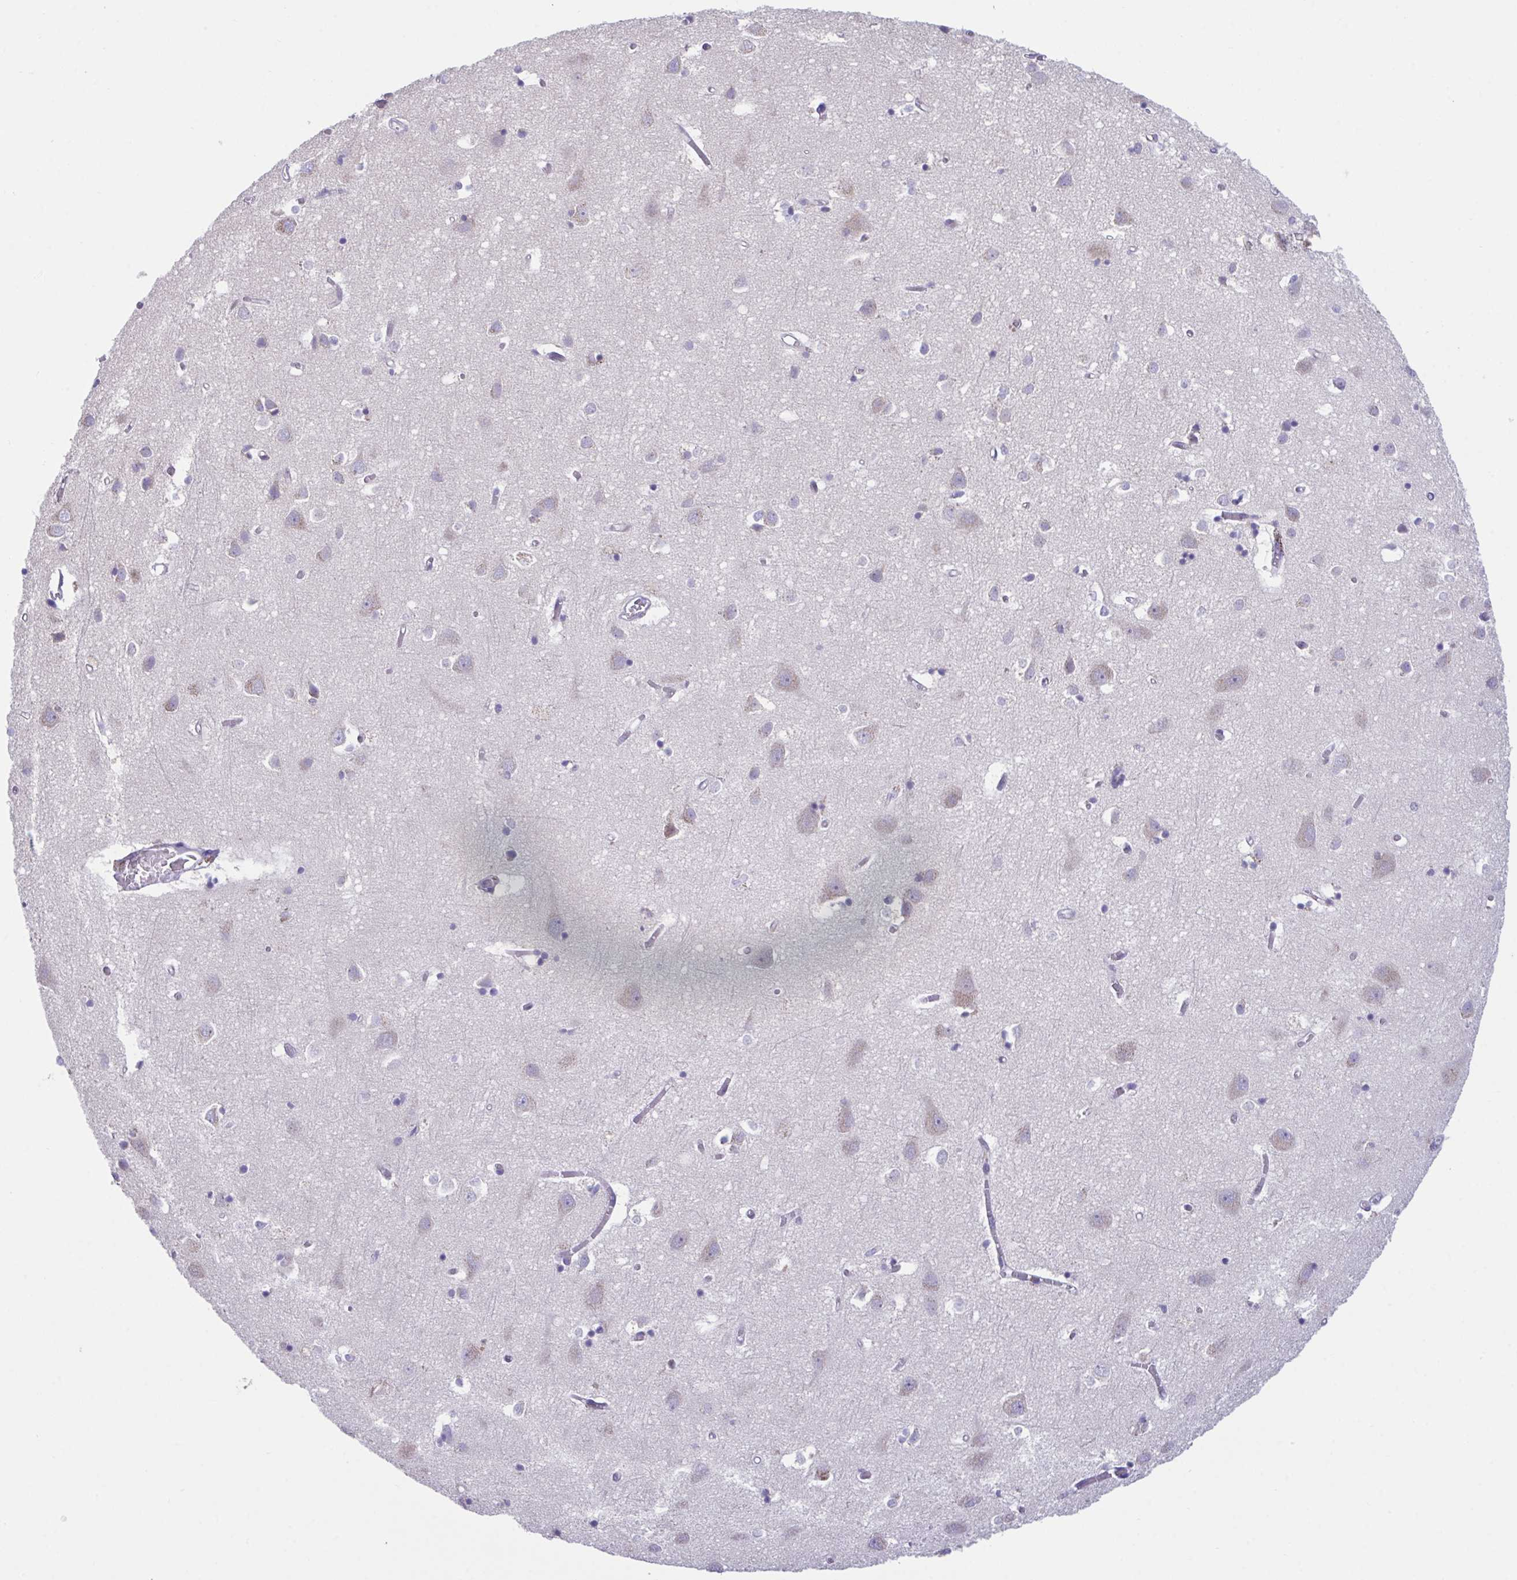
{"staining": {"intensity": "negative", "quantity": "none", "location": "none"}, "tissue": "cerebral cortex", "cell_type": "Endothelial cells", "image_type": "normal", "snomed": [{"axis": "morphology", "description": "Normal tissue, NOS"}, {"axis": "topography", "description": "Cerebral cortex"}], "caption": "The photomicrograph exhibits no staining of endothelial cells in unremarkable cerebral cortex. (DAB IHC visualized using brightfield microscopy, high magnification).", "gene": "SCLY", "patient": {"sex": "male", "age": 70}}